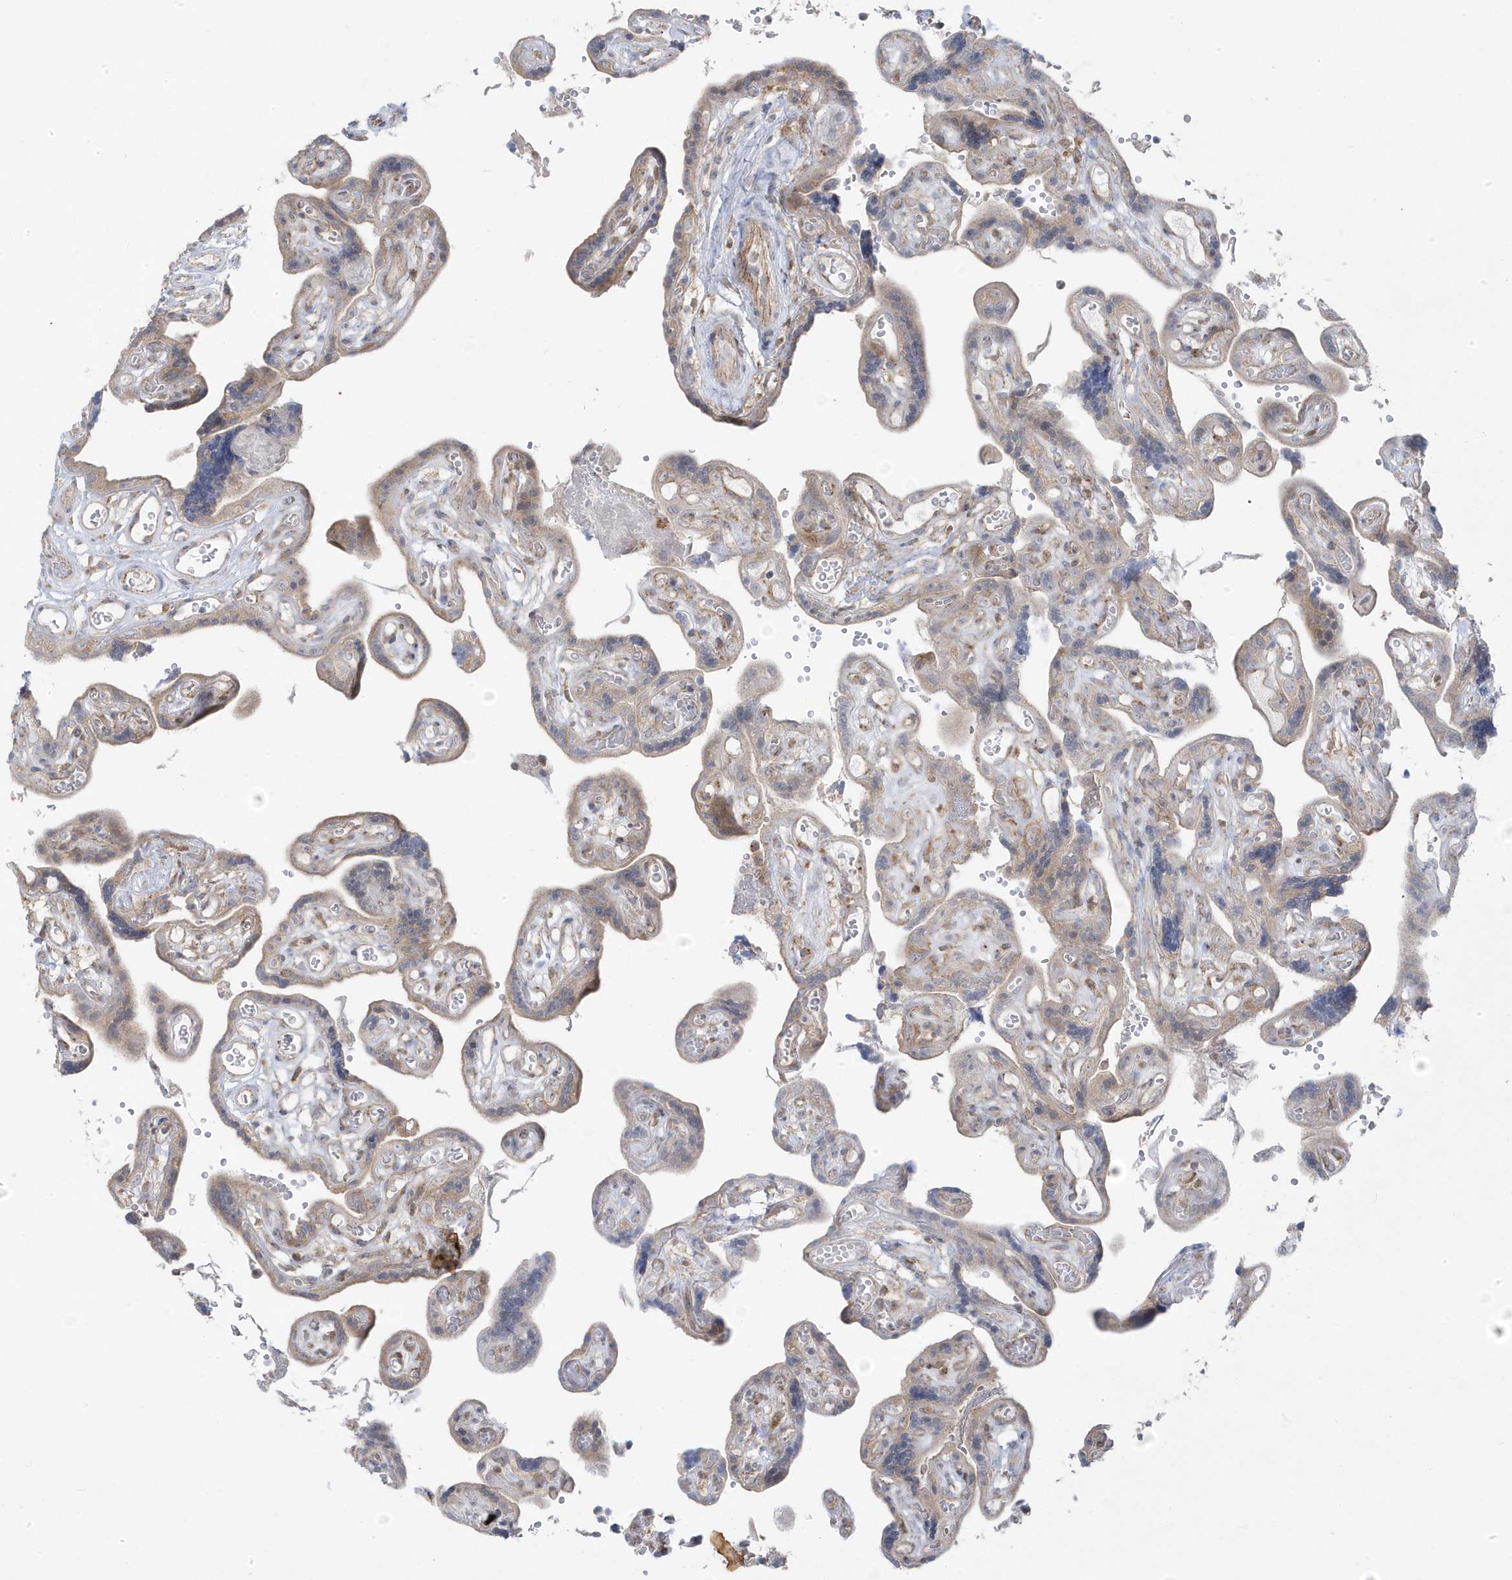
{"staining": {"intensity": "strong", "quantity": "25%-75%", "location": "cytoplasmic/membranous"}, "tissue": "placenta", "cell_type": "Decidual cells", "image_type": "normal", "snomed": [{"axis": "morphology", "description": "Normal tissue, NOS"}, {"axis": "topography", "description": "Placenta"}], "caption": "Brown immunohistochemical staining in benign placenta displays strong cytoplasmic/membranous expression in approximately 25%-75% of decidual cells. (DAB IHC with brightfield microscopy, high magnification).", "gene": "ZNF654", "patient": {"sex": "female", "age": 30}}